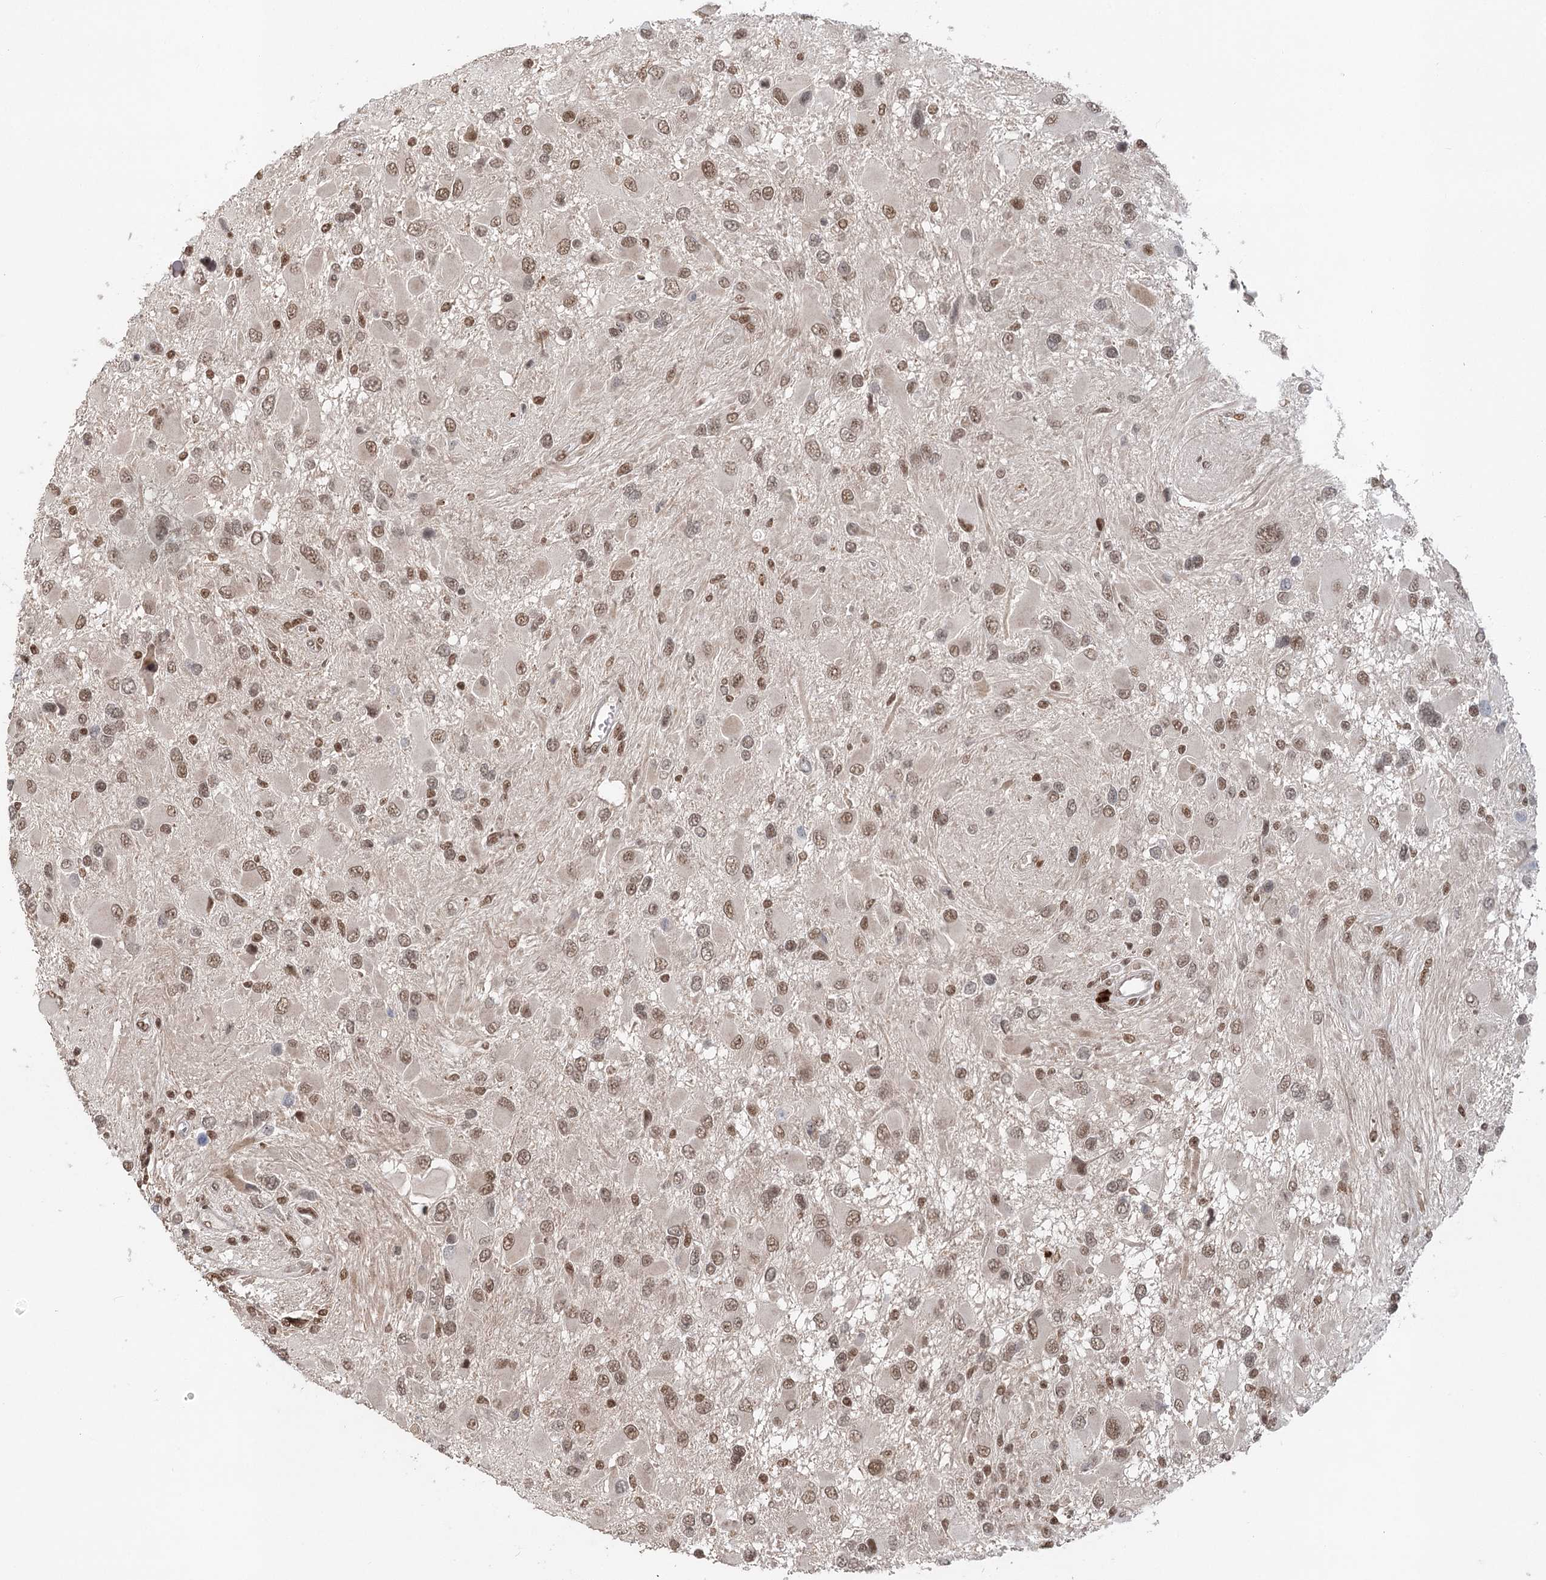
{"staining": {"intensity": "moderate", "quantity": ">75%", "location": "nuclear"}, "tissue": "glioma", "cell_type": "Tumor cells", "image_type": "cancer", "snomed": [{"axis": "morphology", "description": "Glioma, malignant, High grade"}, {"axis": "topography", "description": "Brain"}], "caption": "This image reveals malignant glioma (high-grade) stained with immunohistochemistry (IHC) to label a protein in brown. The nuclear of tumor cells show moderate positivity for the protein. Nuclei are counter-stained blue.", "gene": "BNIP5", "patient": {"sex": "male", "age": 53}}